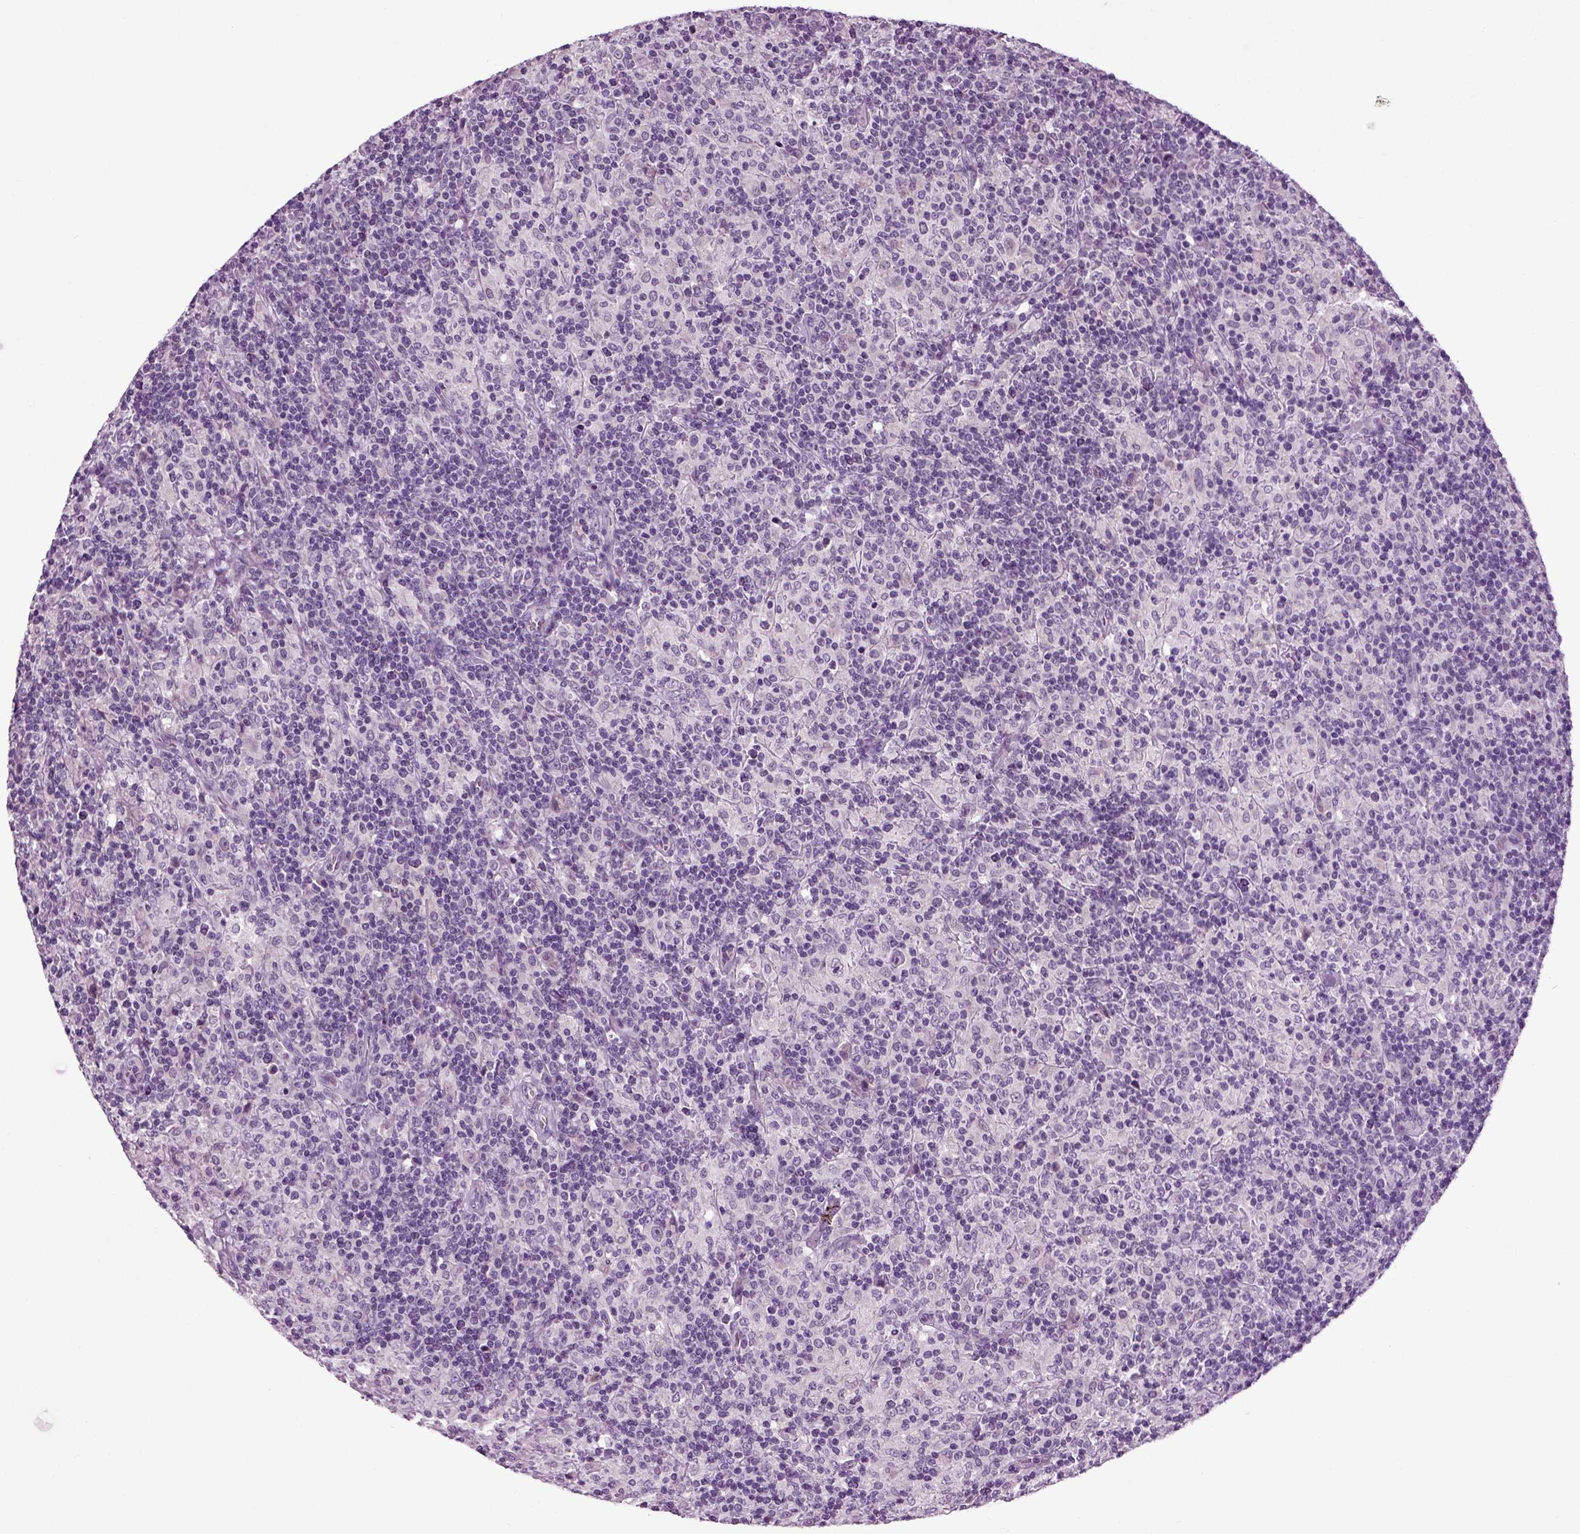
{"staining": {"intensity": "negative", "quantity": "none", "location": "none"}, "tissue": "lymphoma", "cell_type": "Tumor cells", "image_type": "cancer", "snomed": [{"axis": "morphology", "description": "Hodgkin's disease, NOS"}, {"axis": "topography", "description": "Lymph node"}], "caption": "Hodgkin's disease was stained to show a protein in brown. There is no significant staining in tumor cells. (Brightfield microscopy of DAB (3,3'-diaminobenzidine) immunohistochemistry (IHC) at high magnification).", "gene": "SPATA17", "patient": {"sex": "male", "age": 70}}